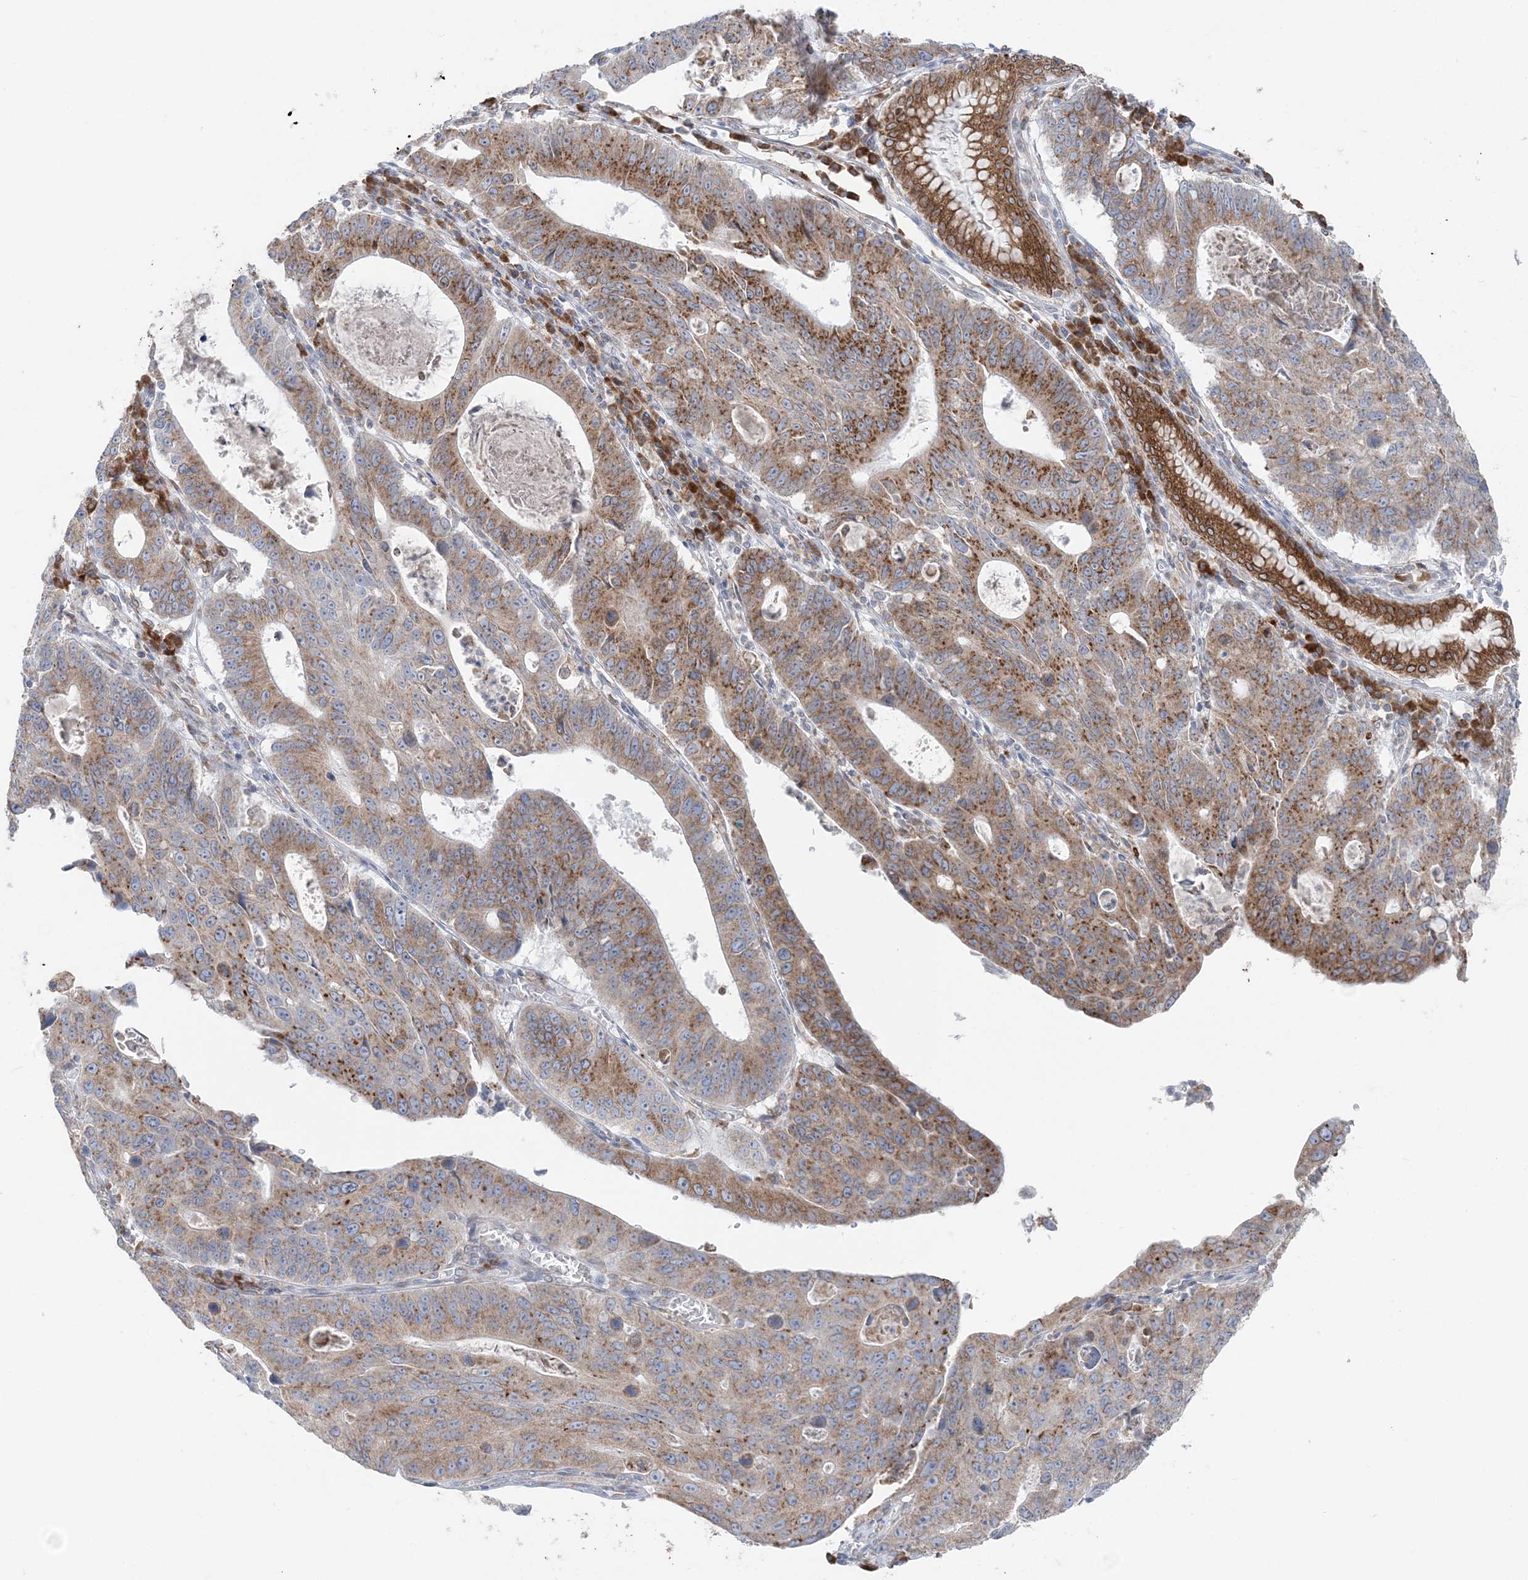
{"staining": {"intensity": "moderate", "quantity": ">75%", "location": "cytoplasmic/membranous"}, "tissue": "stomach cancer", "cell_type": "Tumor cells", "image_type": "cancer", "snomed": [{"axis": "morphology", "description": "Adenocarcinoma, NOS"}, {"axis": "topography", "description": "Stomach"}], "caption": "A medium amount of moderate cytoplasmic/membranous expression is identified in approximately >75% of tumor cells in stomach cancer (adenocarcinoma) tissue.", "gene": "TMED10", "patient": {"sex": "male", "age": 59}}